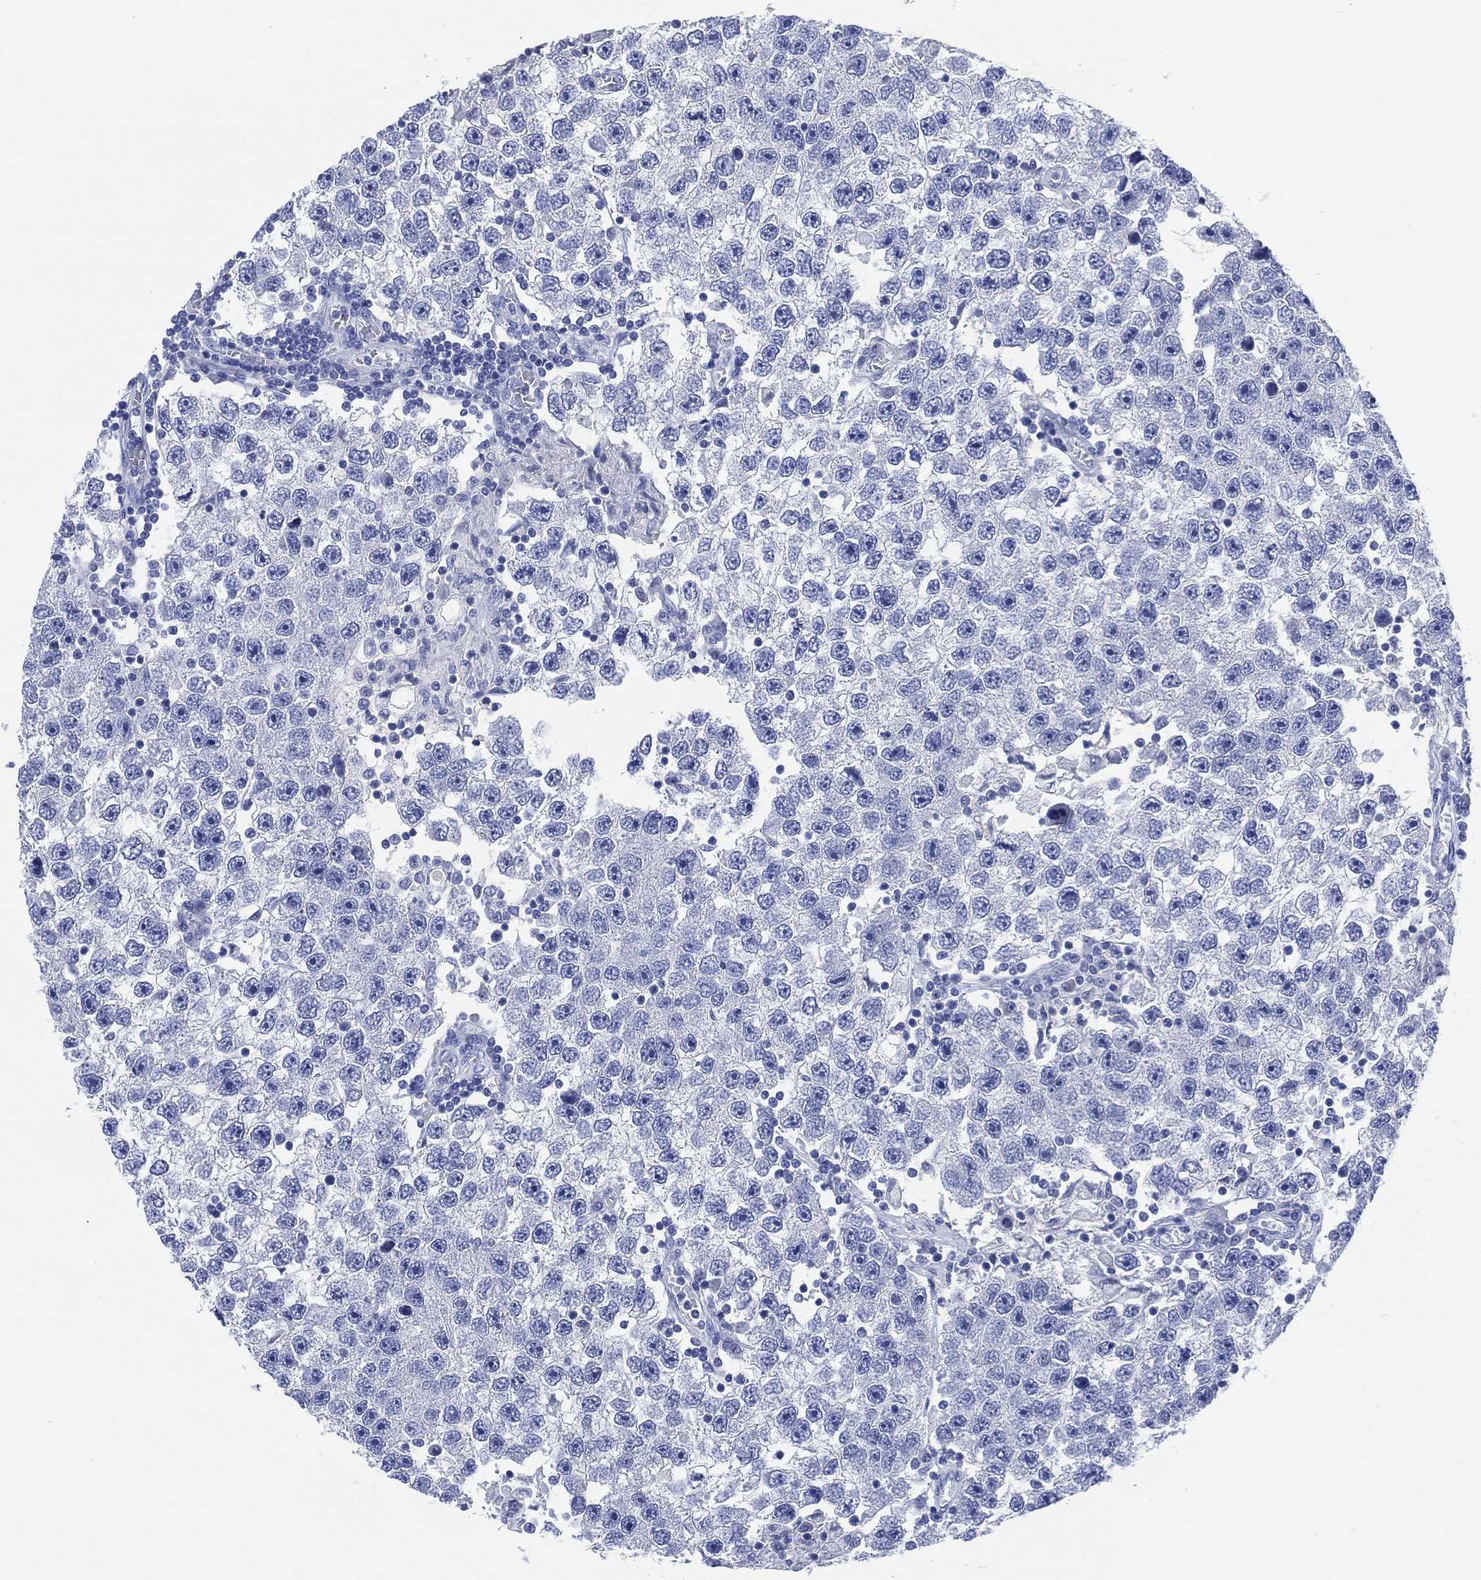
{"staining": {"intensity": "negative", "quantity": "none", "location": "none"}, "tissue": "testis cancer", "cell_type": "Tumor cells", "image_type": "cancer", "snomed": [{"axis": "morphology", "description": "Seminoma, NOS"}, {"axis": "topography", "description": "Testis"}], "caption": "Immunohistochemical staining of human testis cancer displays no significant expression in tumor cells.", "gene": "SLC9C2", "patient": {"sex": "male", "age": 26}}